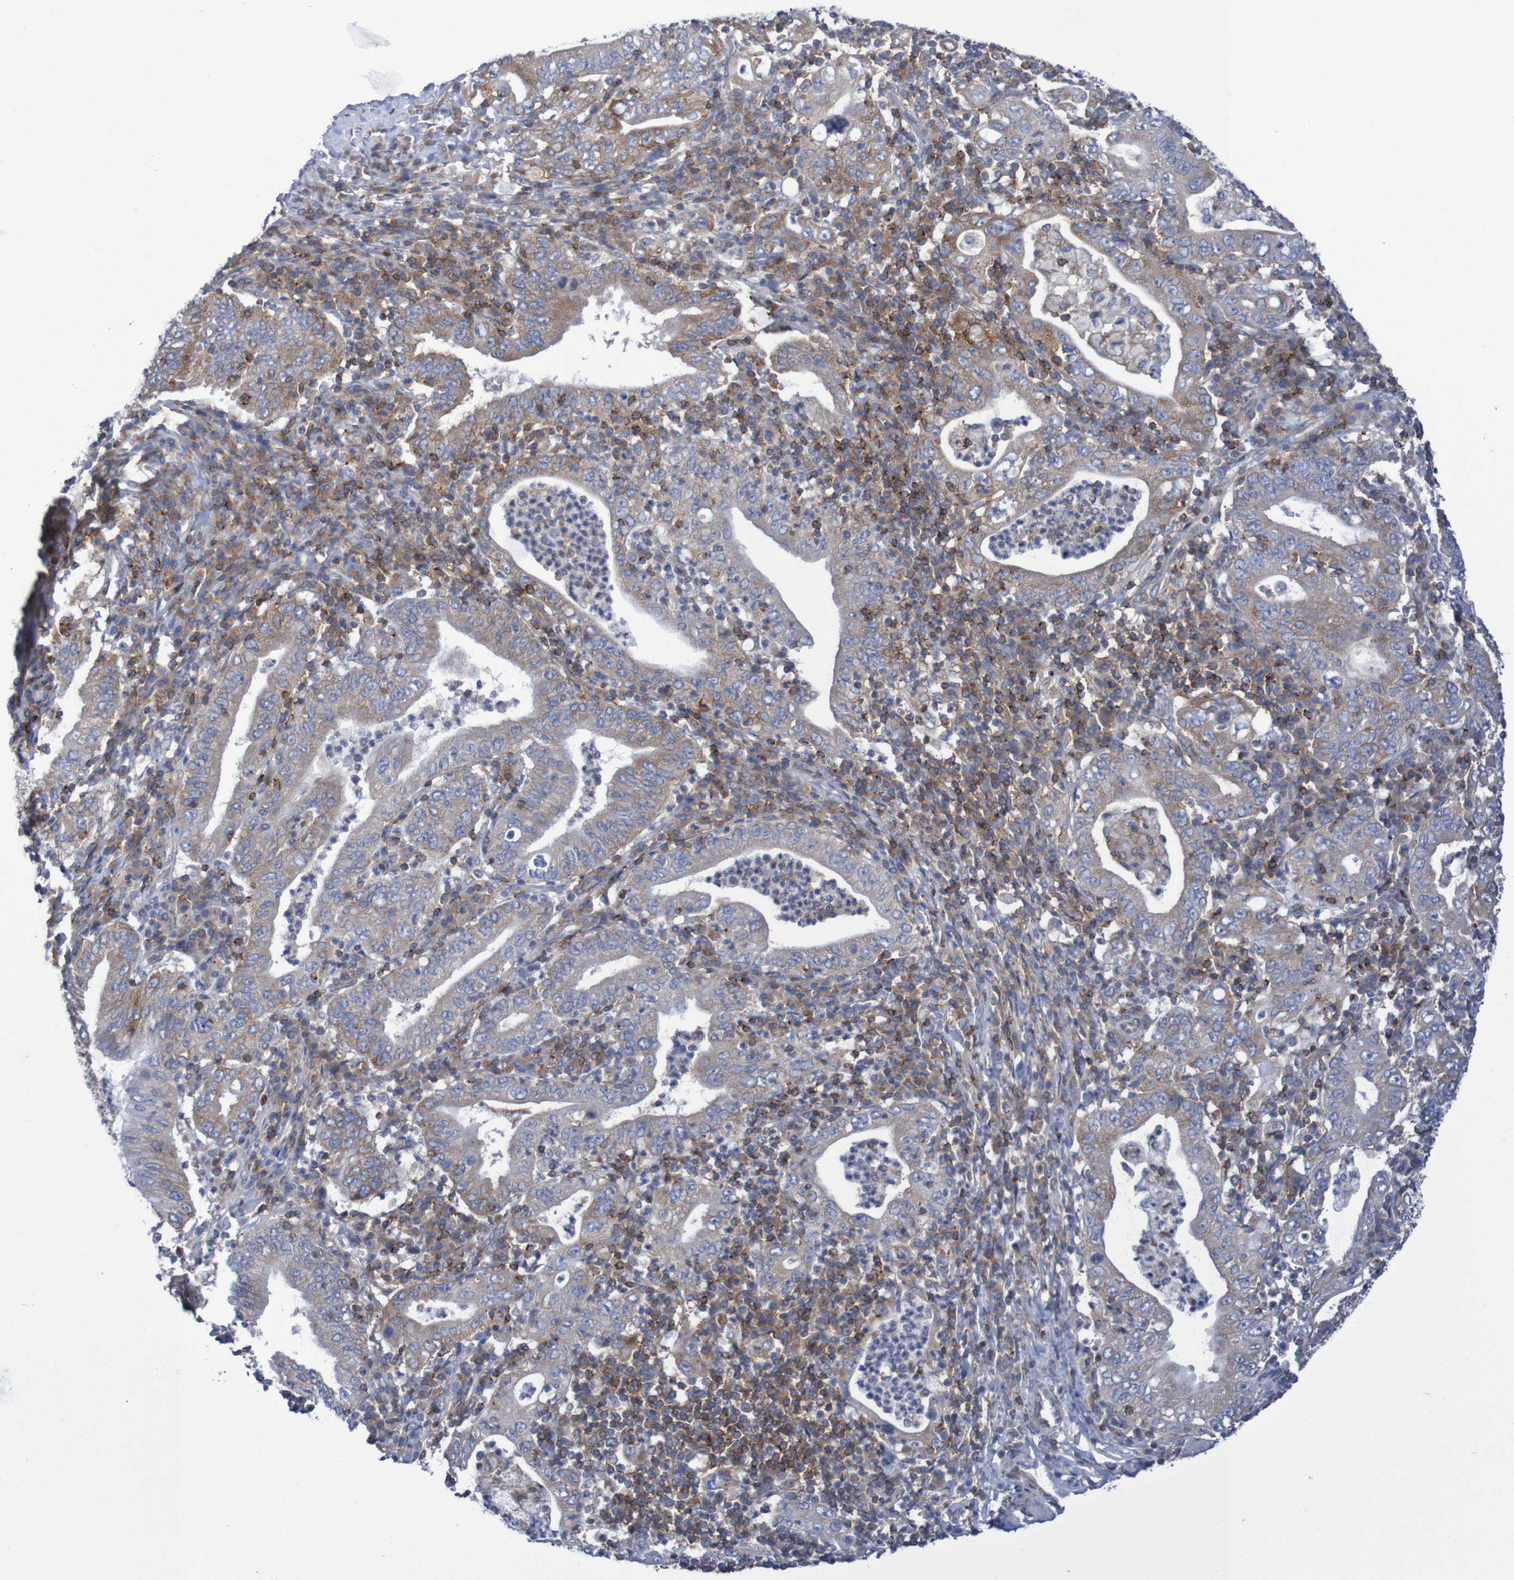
{"staining": {"intensity": "weak", "quantity": "25%-75%", "location": "cytoplasmic/membranous"}, "tissue": "stomach cancer", "cell_type": "Tumor cells", "image_type": "cancer", "snomed": [{"axis": "morphology", "description": "Normal tissue, NOS"}, {"axis": "morphology", "description": "Adenocarcinoma, NOS"}, {"axis": "topography", "description": "Esophagus"}, {"axis": "topography", "description": "Stomach, upper"}, {"axis": "topography", "description": "Peripheral nerve tissue"}], "caption": "High-power microscopy captured an immunohistochemistry micrograph of stomach cancer, revealing weak cytoplasmic/membranous positivity in about 25%-75% of tumor cells.", "gene": "FXR2", "patient": {"sex": "male", "age": 62}}